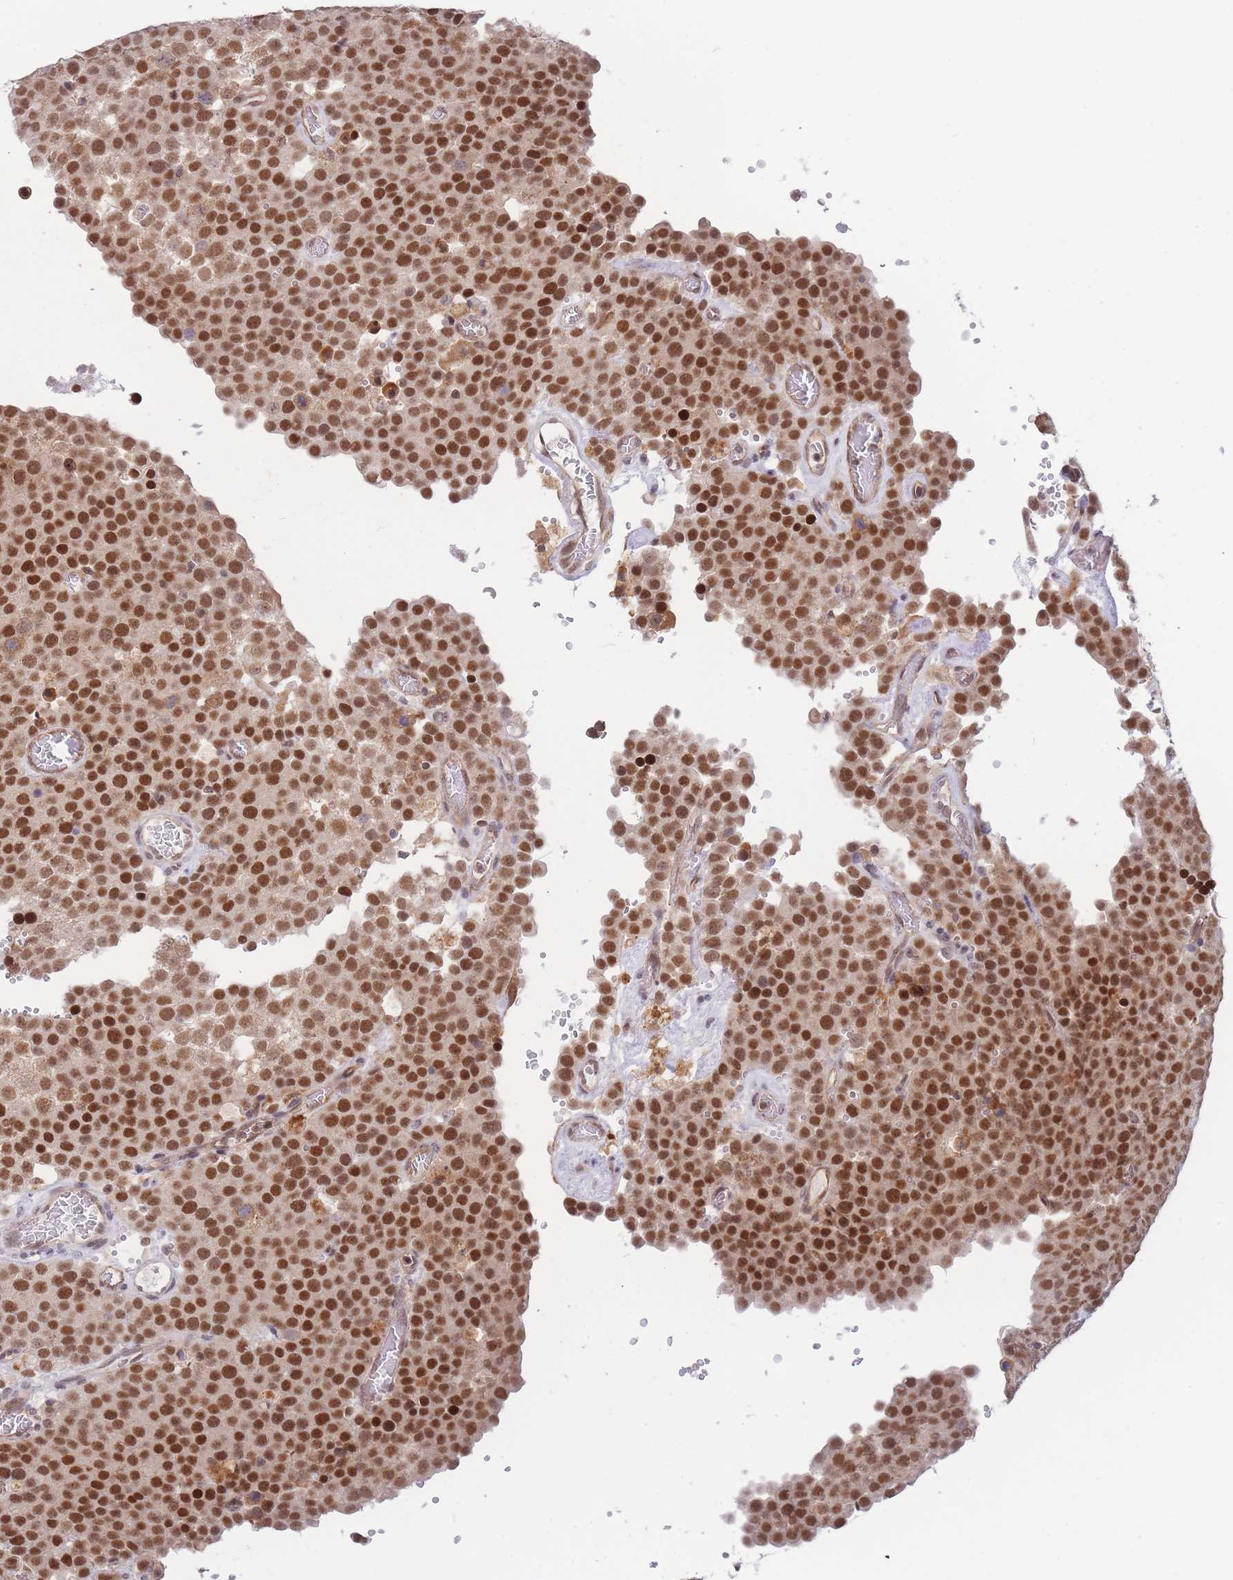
{"staining": {"intensity": "strong", "quantity": ">75%", "location": "cytoplasmic/membranous,nuclear"}, "tissue": "testis cancer", "cell_type": "Tumor cells", "image_type": "cancer", "snomed": [{"axis": "morphology", "description": "Normal tissue, NOS"}, {"axis": "morphology", "description": "Seminoma, NOS"}, {"axis": "topography", "description": "Testis"}], "caption": "Immunohistochemical staining of testis cancer demonstrates high levels of strong cytoplasmic/membranous and nuclear positivity in approximately >75% of tumor cells. Immunohistochemistry stains the protein in brown and the nuclei are stained blue.", "gene": "BOD1L1", "patient": {"sex": "male", "age": 71}}